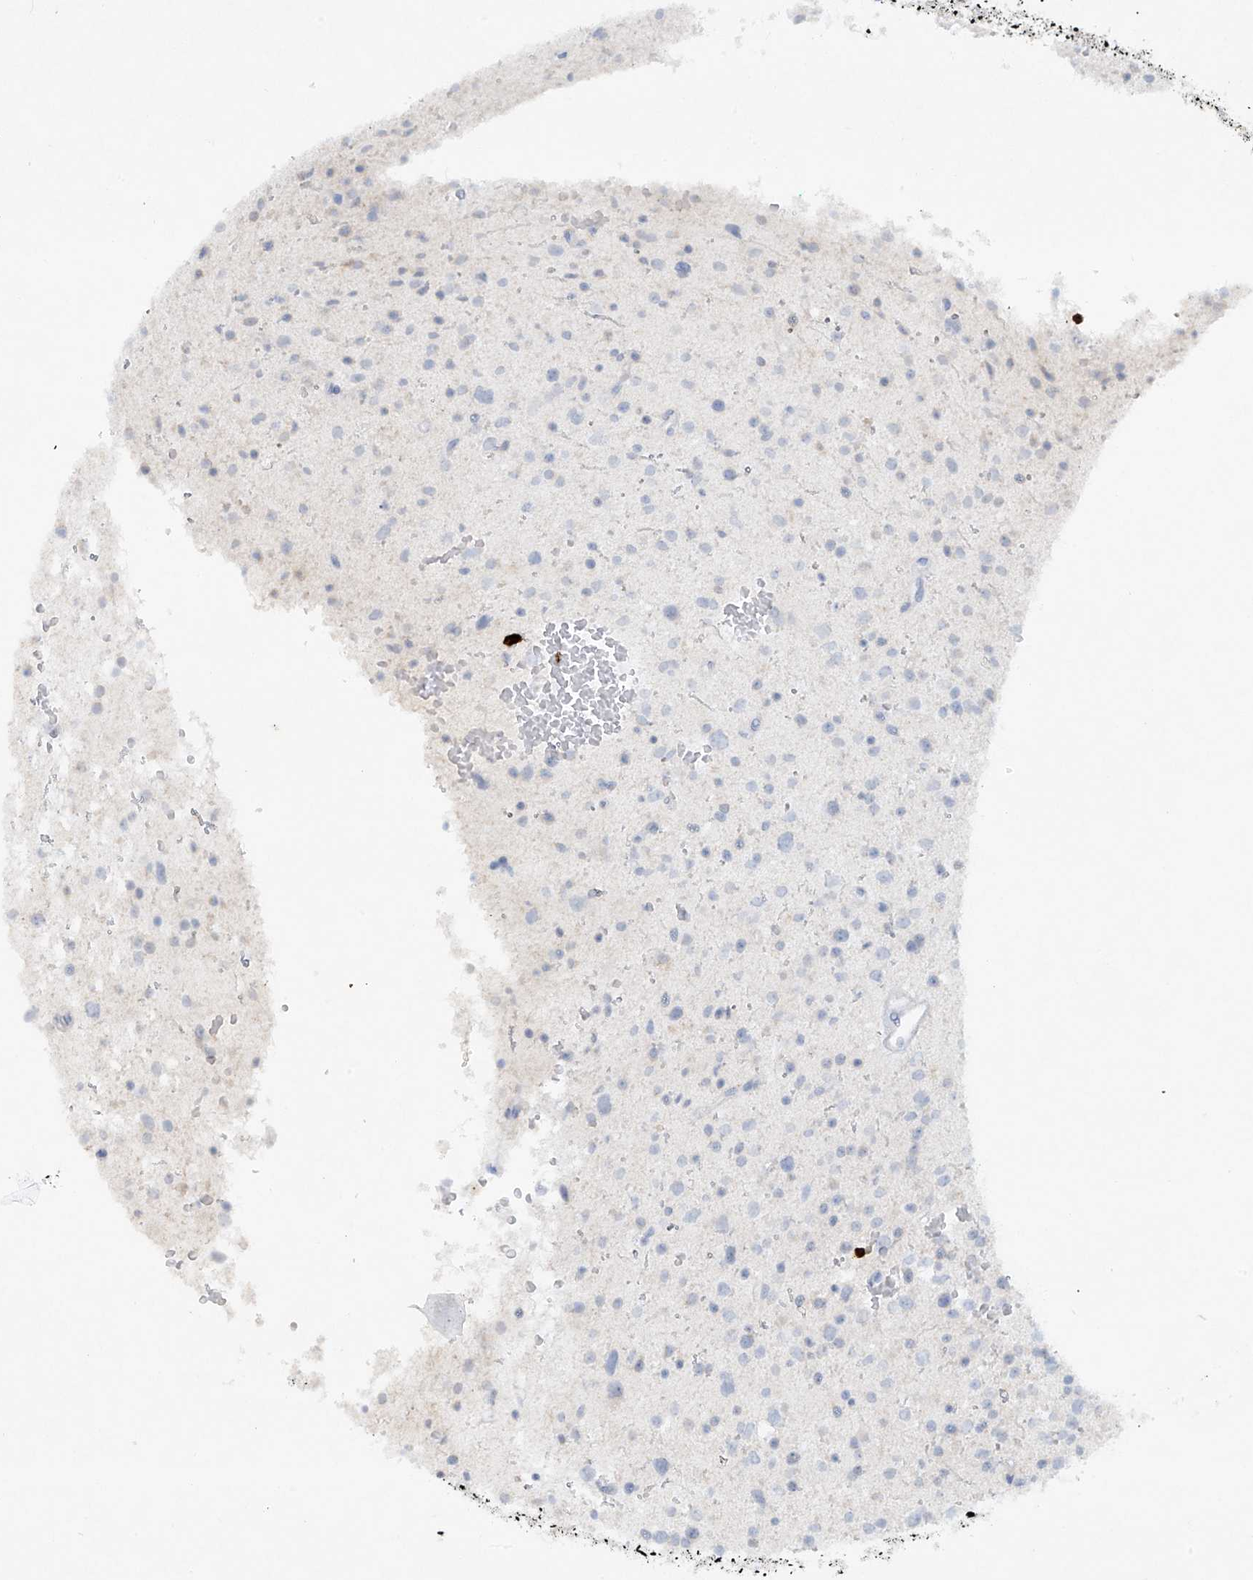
{"staining": {"intensity": "negative", "quantity": "none", "location": "none"}, "tissue": "glioma", "cell_type": "Tumor cells", "image_type": "cancer", "snomed": [{"axis": "morphology", "description": "Glioma, malignant, Low grade"}, {"axis": "topography", "description": "Brain"}], "caption": "IHC photomicrograph of neoplastic tissue: glioma stained with DAB reveals no significant protein staining in tumor cells.", "gene": "FCGR3A", "patient": {"sex": "female", "age": 37}}